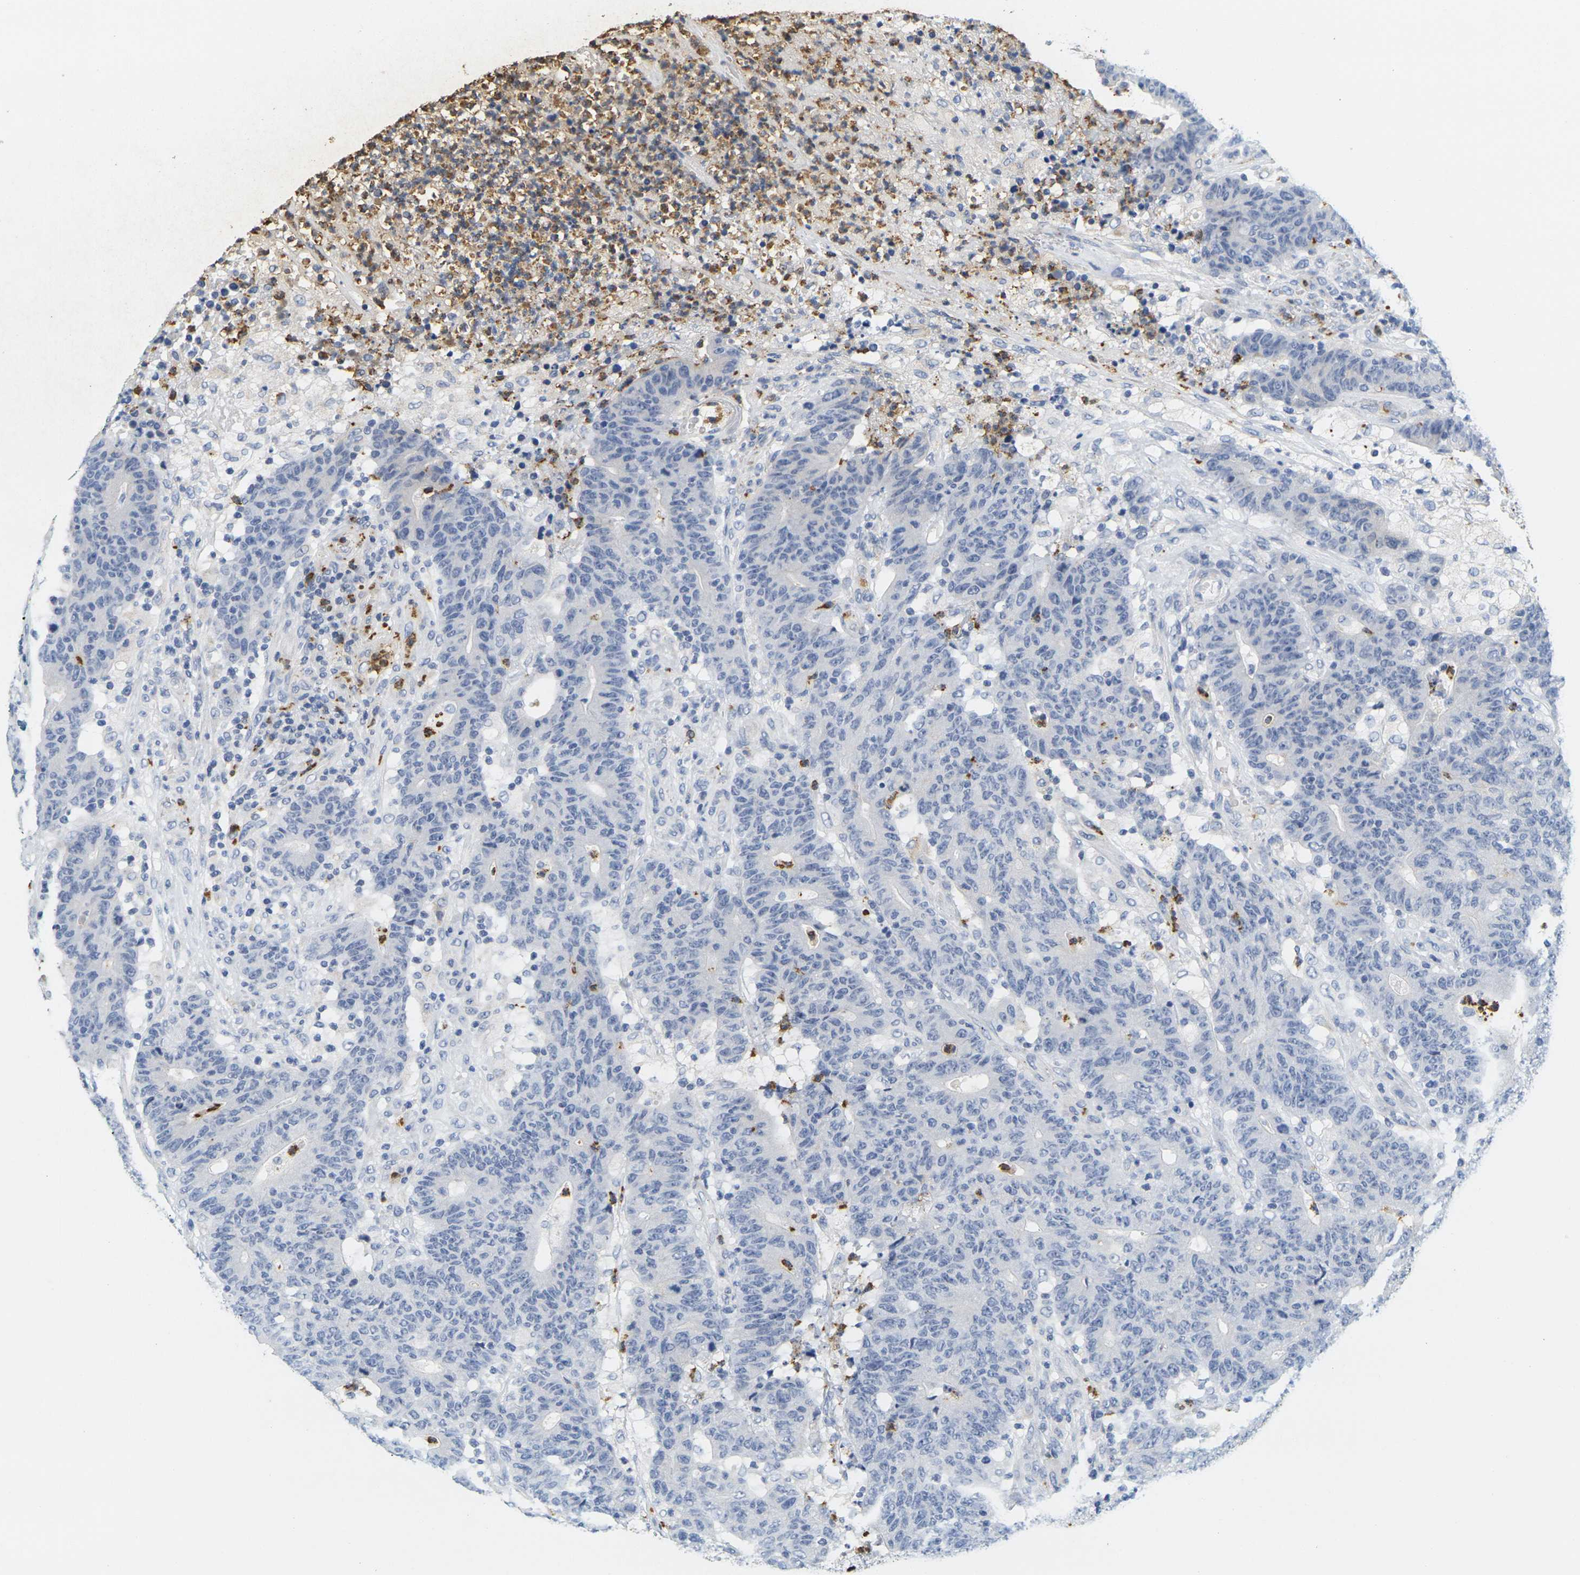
{"staining": {"intensity": "negative", "quantity": "none", "location": "none"}, "tissue": "colorectal cancer", "cell_type": "Tumor cells", "image_type": "cancer", "snomed": [{"axis": "morphology", "description": "Normal tissue, NOS"}, {"axis": "morphology", "description": "Adenocarcinoma, NOS"}, {"axis": "topography", "description": "Colon"}], "caption": "This is a photomicrograph of IHC staining of adenocarcinoma (colorectal), which shows no staining in tumor cells.", "gene": "KLK5", "patient": {"sex": "female", "age": 75}}